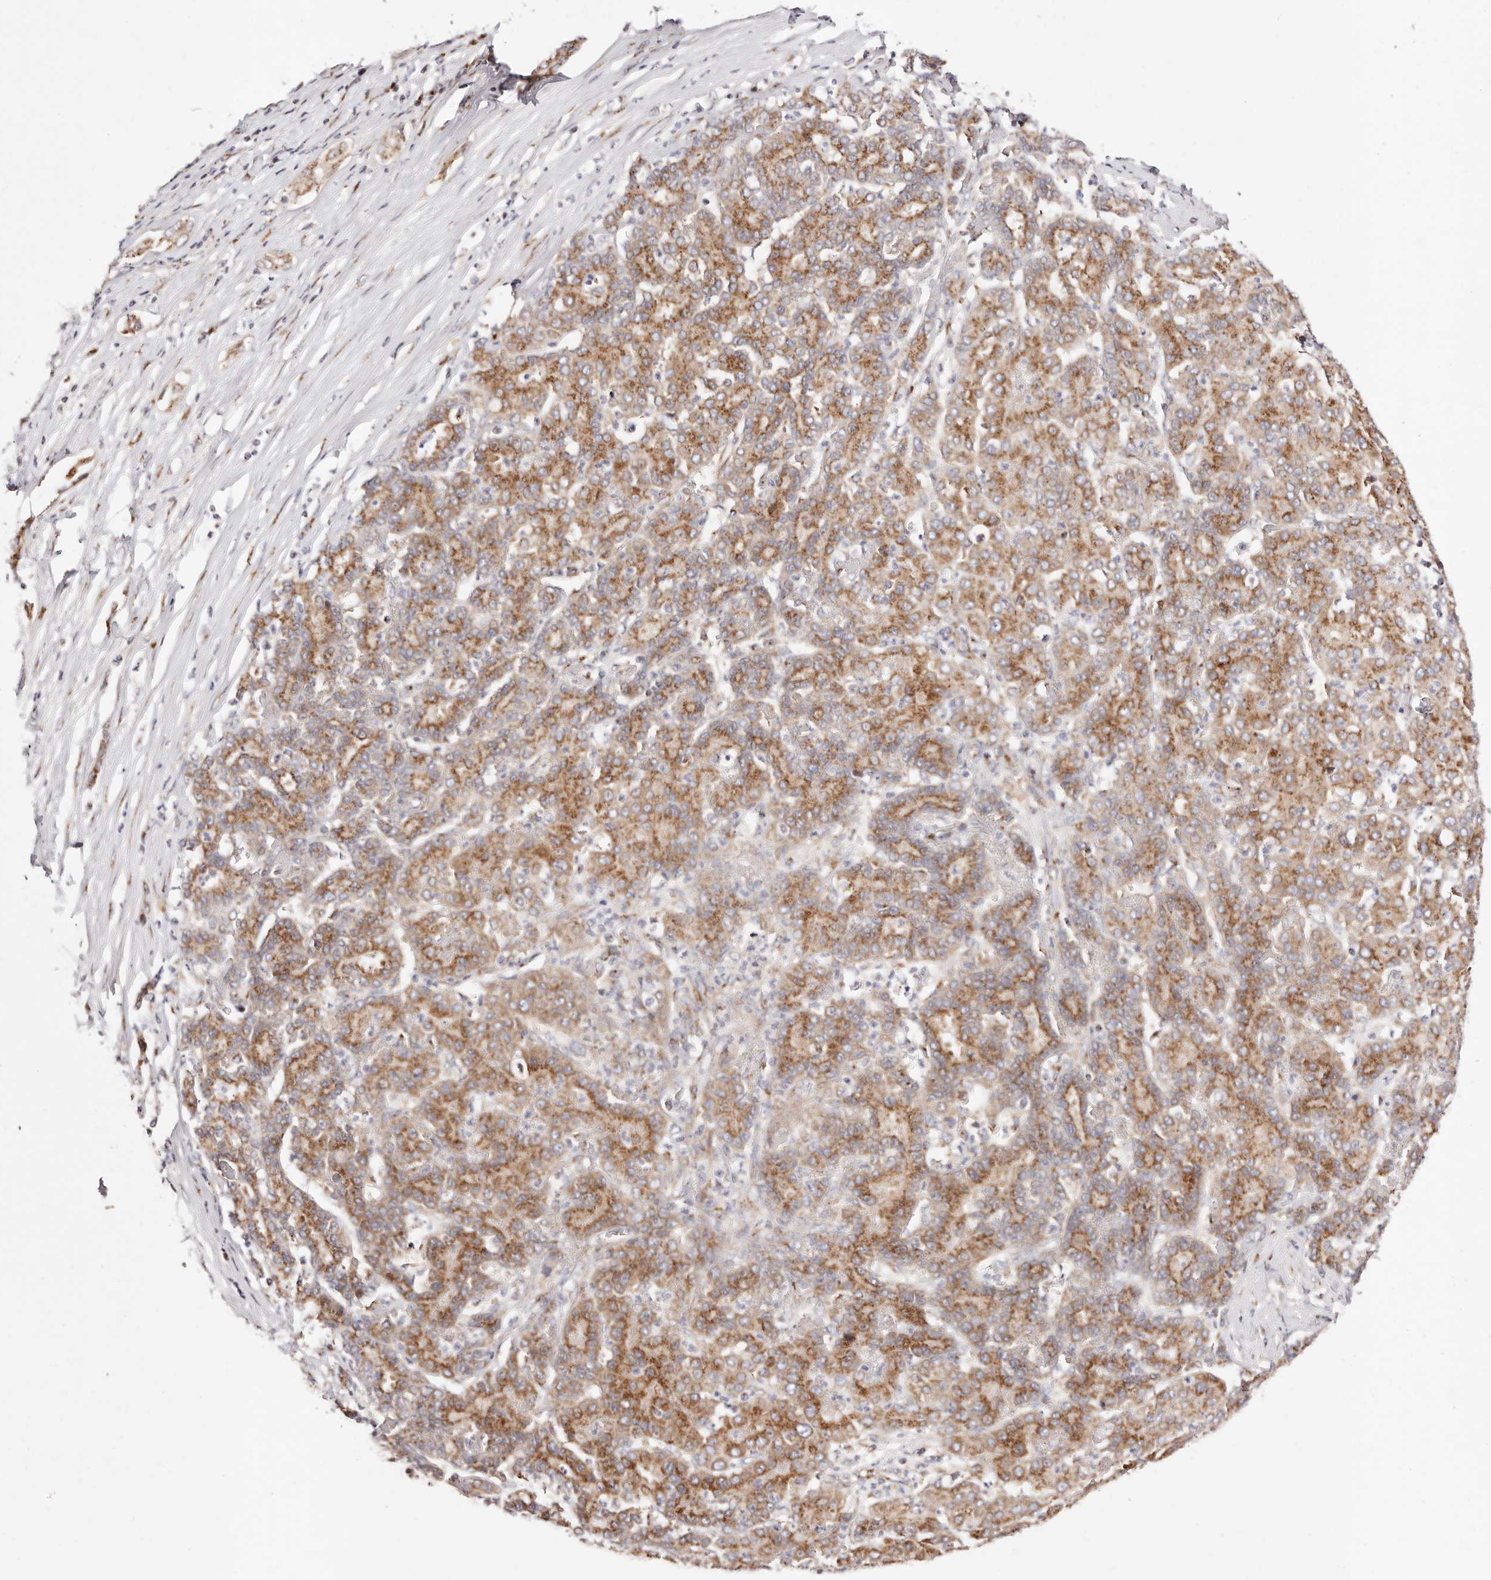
{"staining": {"intensity": "moderate", "quantity": ">75%", "location": "cytoplasmic/membranous"}, "tissue": "liver cancer", "cell_type": "Tumor cells", "image_type": "cancer", "snomed": [{"axis": "morphology", "description": "Carcinoma, Hepatocellular, NOS"}, {"axis": "topography", "description": "Liver"}], "caption": "Tumor cells display medium levels of moderate cytoplasmic/membranous staining in about >75% of cells in human liver cancer (hepatocellular carcinoma). Ihc stains the protein in brown and the nuclei are stained blue.", "gene": "MAPK6", "patient": {"sex": "male", "age": 65}}